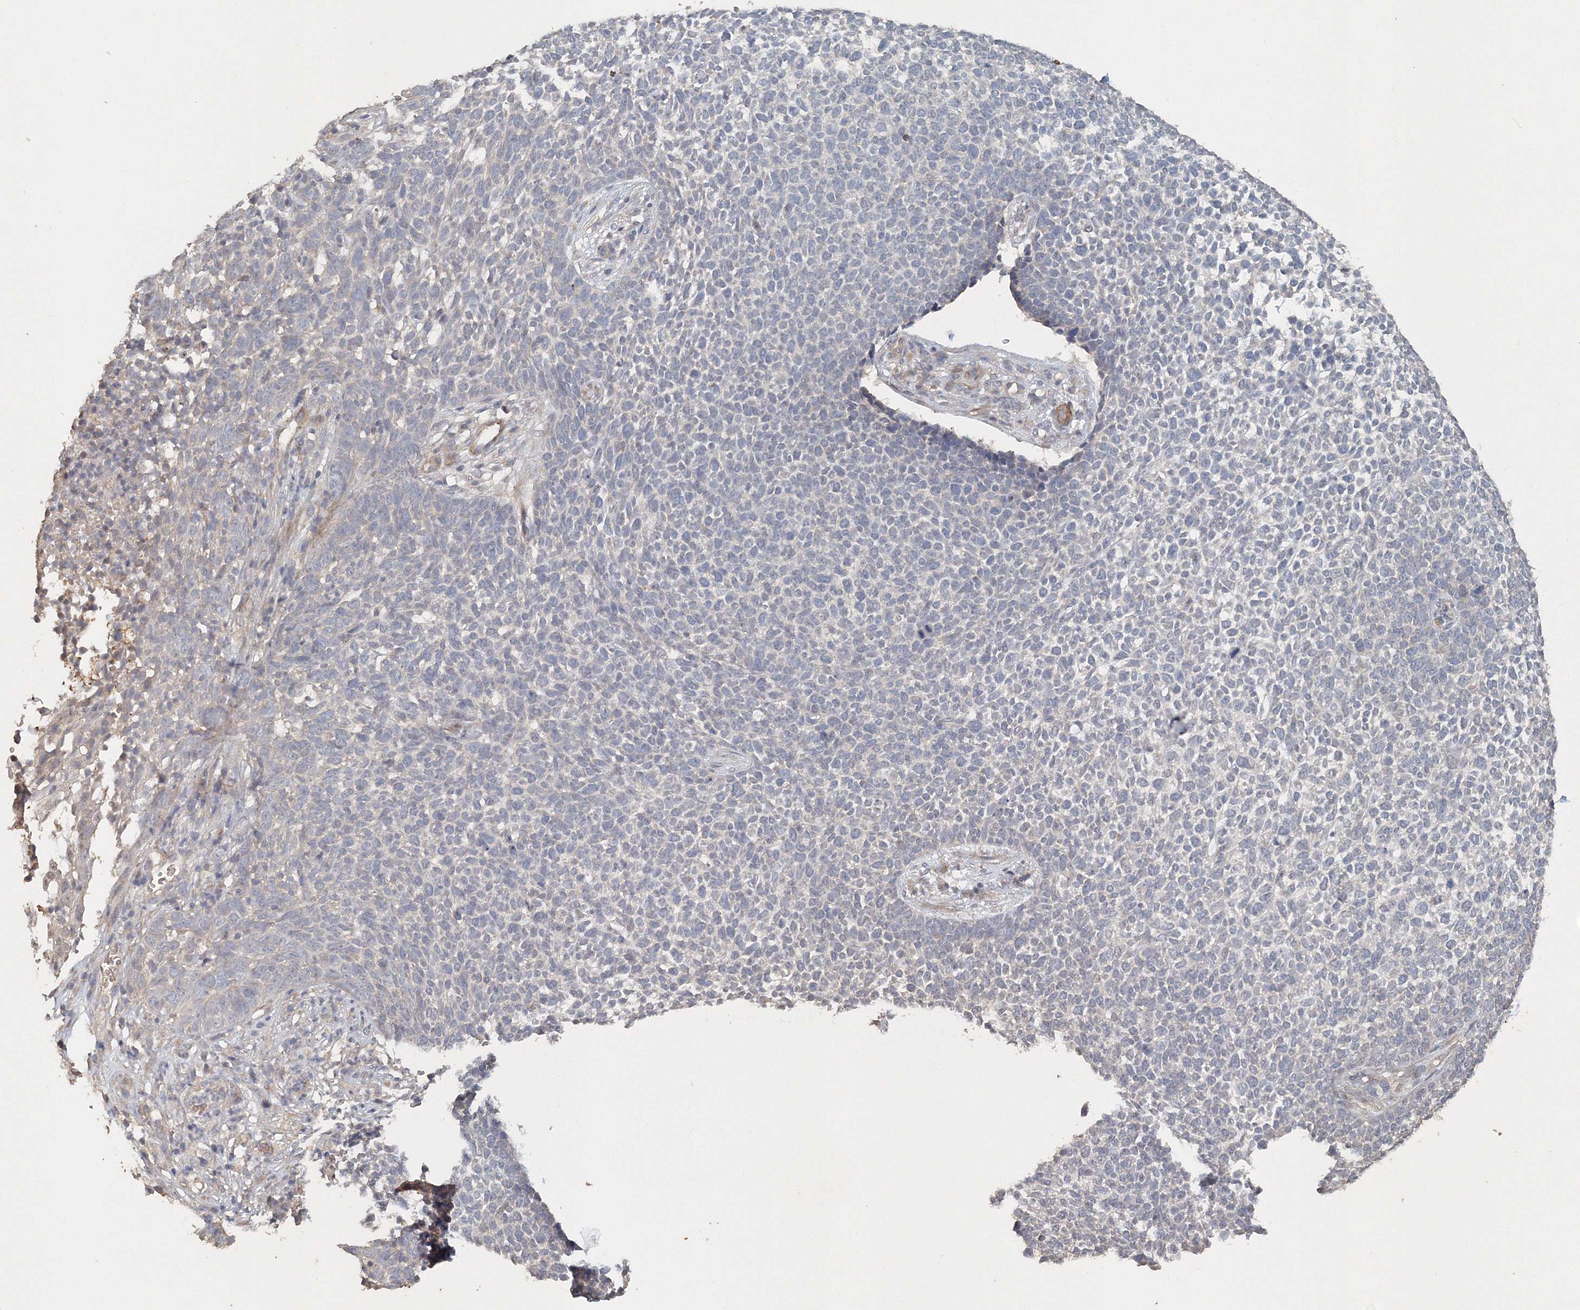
{"staining": {"intensity": "negative", "quantity": "none", "location": "none"}, "tissue": "skin cancer", "cell_type": "Tumor cells", "image_type": "cancer", "snomed": [{"axis": "morphology", "description": "Basal cell carcinoma"}, {"axis": "topography", "description": "Skin"}], "caption": "Tumor cells show no significant expression in basal cell carcinoma (skin).", "gene": "NALF2", "patient": {"sex": "female", "age": 84}}